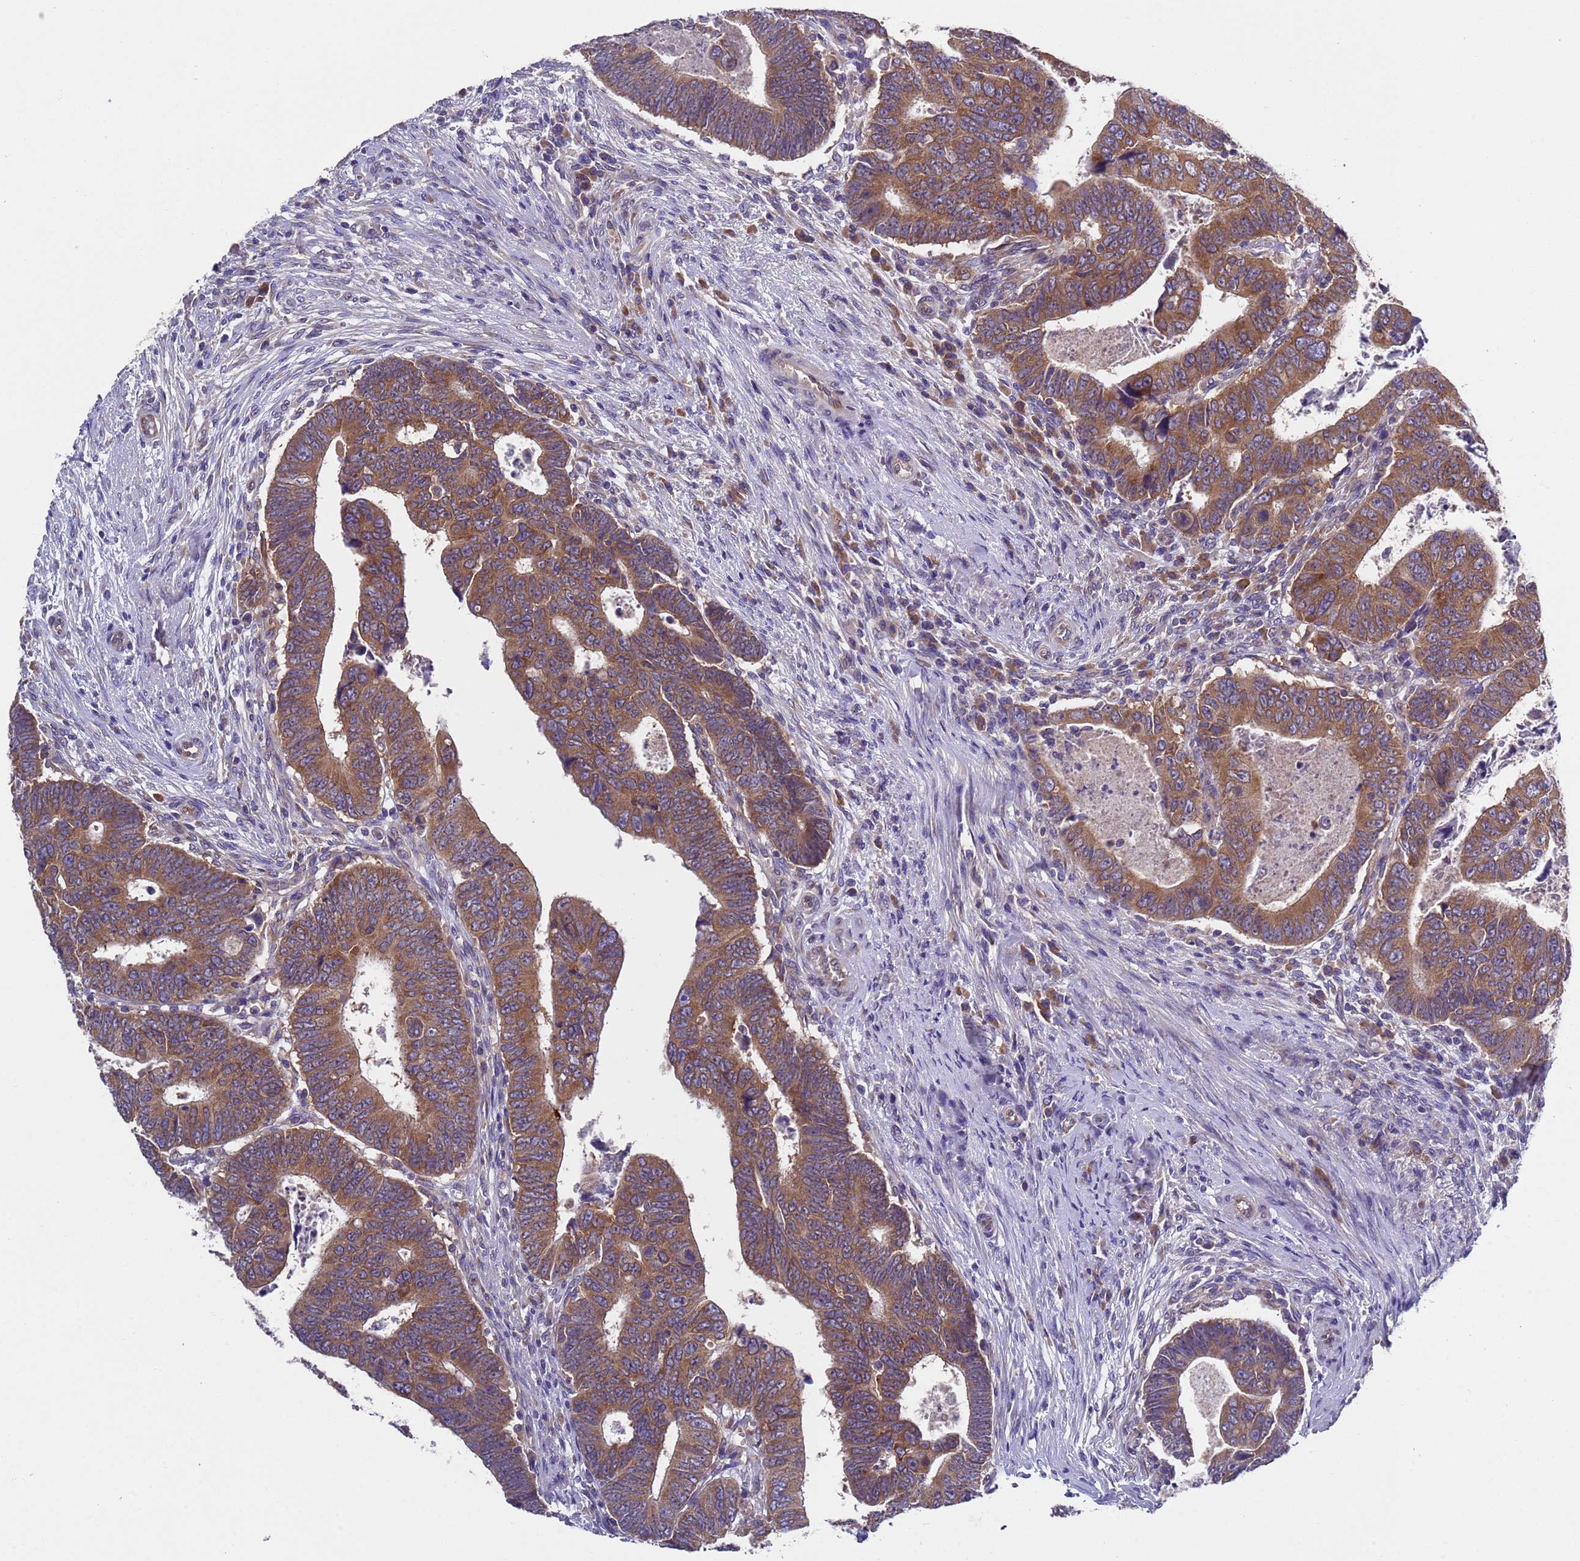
{"staining": {"intensity": "moderate", "quantity": ">75%", "location": "cytoplasmic/membranous"}, "tissue": "colorectal cancer", "cell_type": "Tumor cells", "image_type": "cancer", "snomed": [{"axis": "morphology", "description": "Normal tissue, NOS"}, {"axis": "morphology", "description": "Adenocarcinoma, NOS"}, {"axis": "topography", "description": "Rectum"}], "caption": "About >75% of tumor cells in colorectal adenocarcinoma show moderate cytoplasmic/membranous protein expression as visualized by brown immunohistochemical staining.", "gene": "DCAF12L2", "patient": {"sex": "female", "age": 65}}